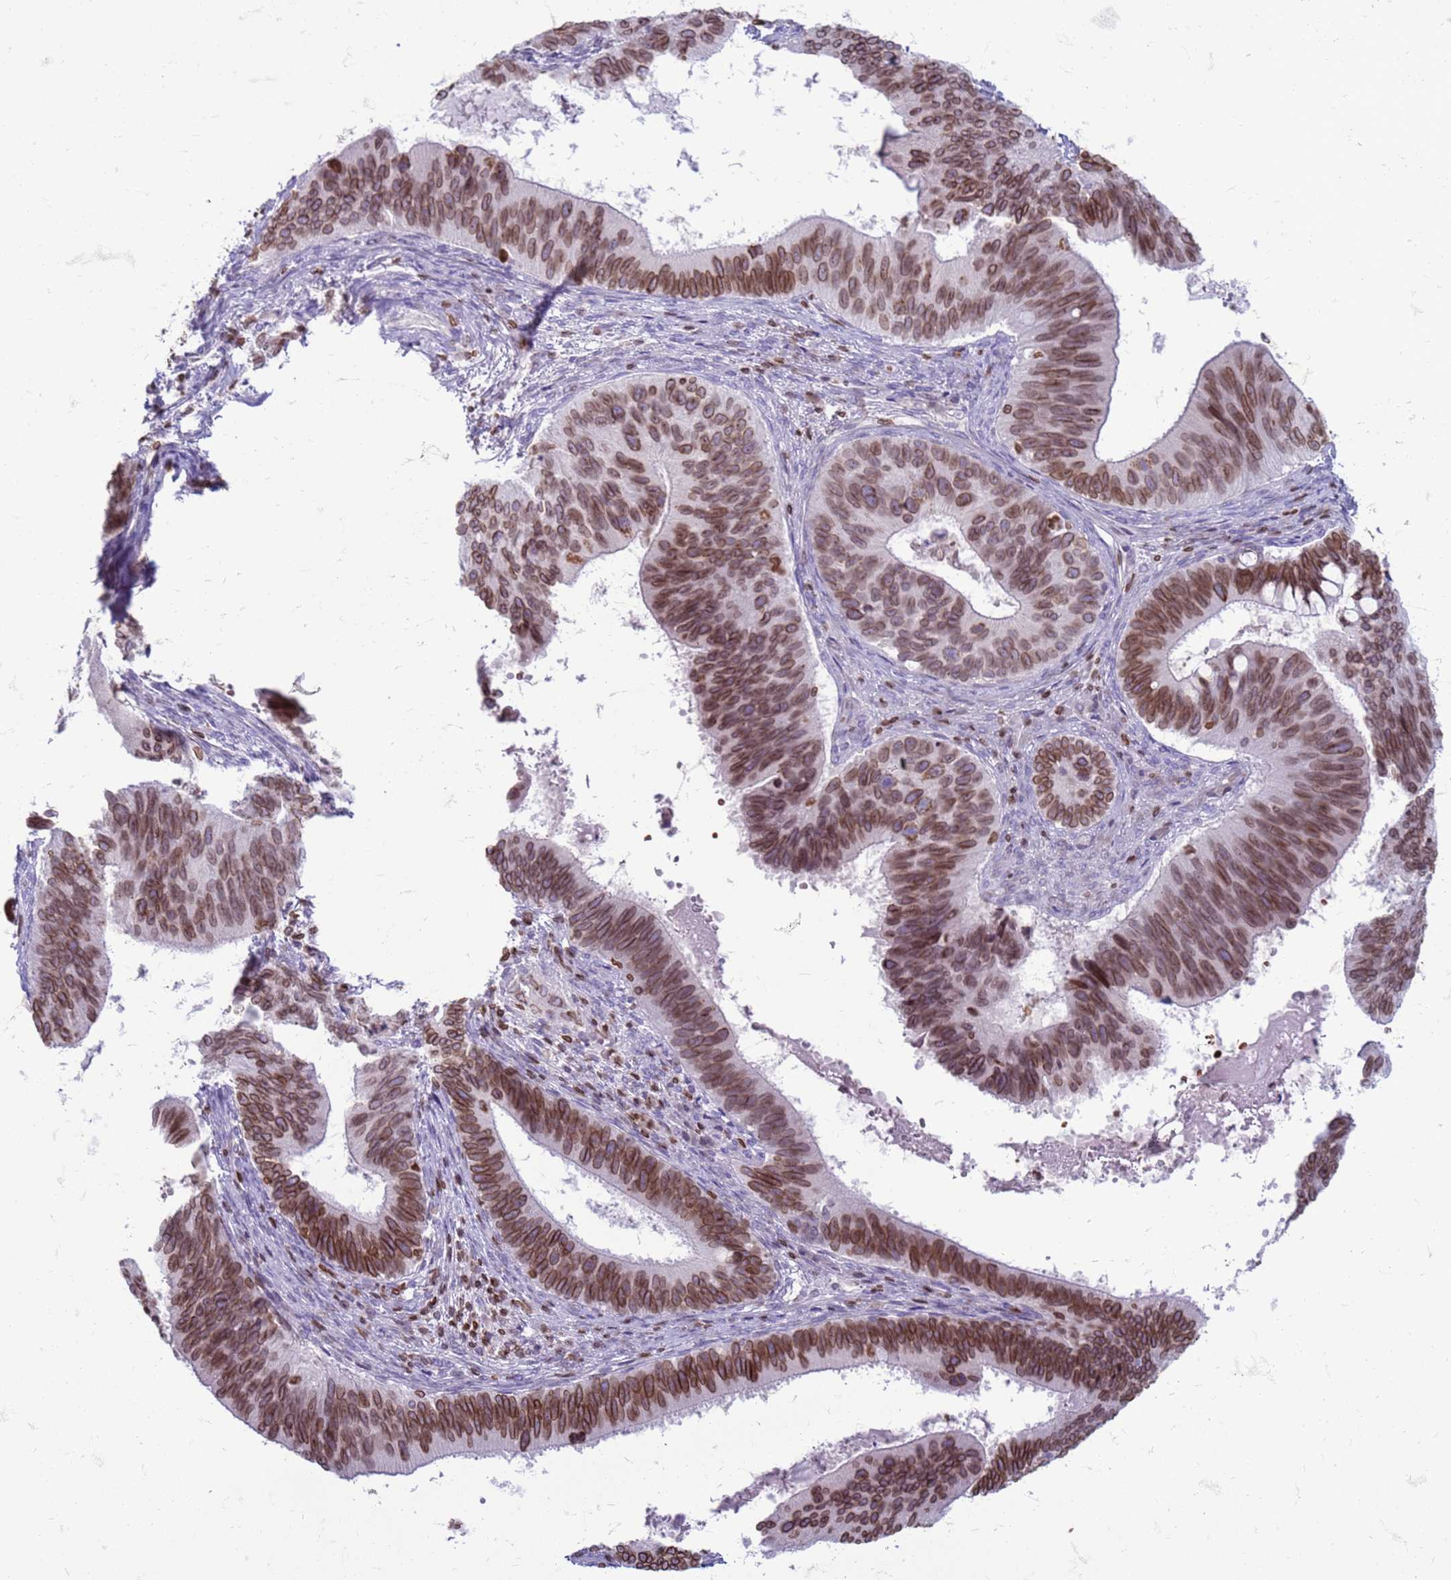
{"staining": {"intensity": "moderate", "quantity": ">75%", "location": "cytoplasmic/membranous,nuclear"}, "tissue": "cervical cancer", "cell_type": "Tumor cells", "image_type": "cancer", "snomed": [{"axis": "morphology", "description": "Adenocarcinoma, NOS"}, {"axis": "topography", "description": "Cervix"}], "caption": "Immunohistochemical staining of cervical adenocarcinoma displays medium levels of moderate cytoplasmic/membranous and nuclear staining in about >75% of tumor cells. (brown staining indicates protein expression, while blue staining denotes nuclei).", "gene": "METTL25B", "patient": {"sex": "female", "age": 42}}